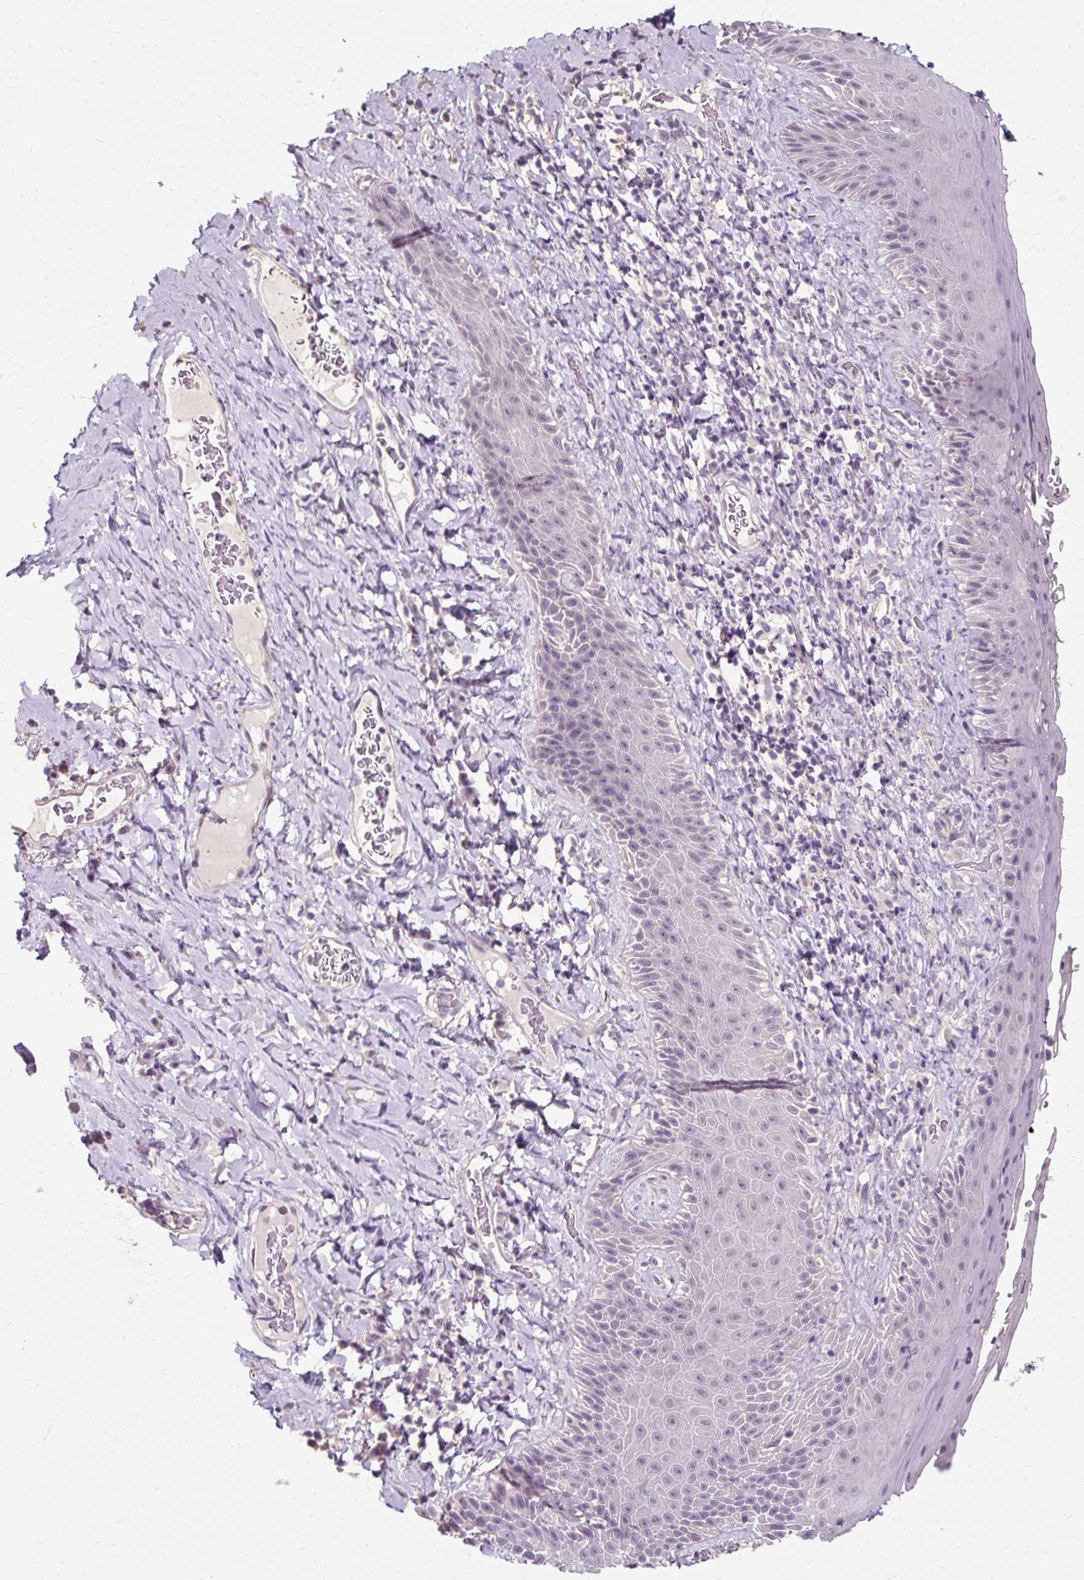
{"staining": {"intensity": "negative", "quantity": "none", "location": "none"}, "tissue": "skin", "cell_type": "Epidermal cells", "image_type": "normal", "snomed": [{"axis": "morphology", "description": "Normal tissue, NOS"}, {"axis": "topography", "description": "Anal"}], "caption": "A high-resolution photomicrograph shows immunohistochemistry staining of benign skin, which displays no significant expression in epidermal cells. (DAB immunohistochemistry, high magnification).", "gene": "KLHL24", "patient": {"sex": "male", "age": 78}}